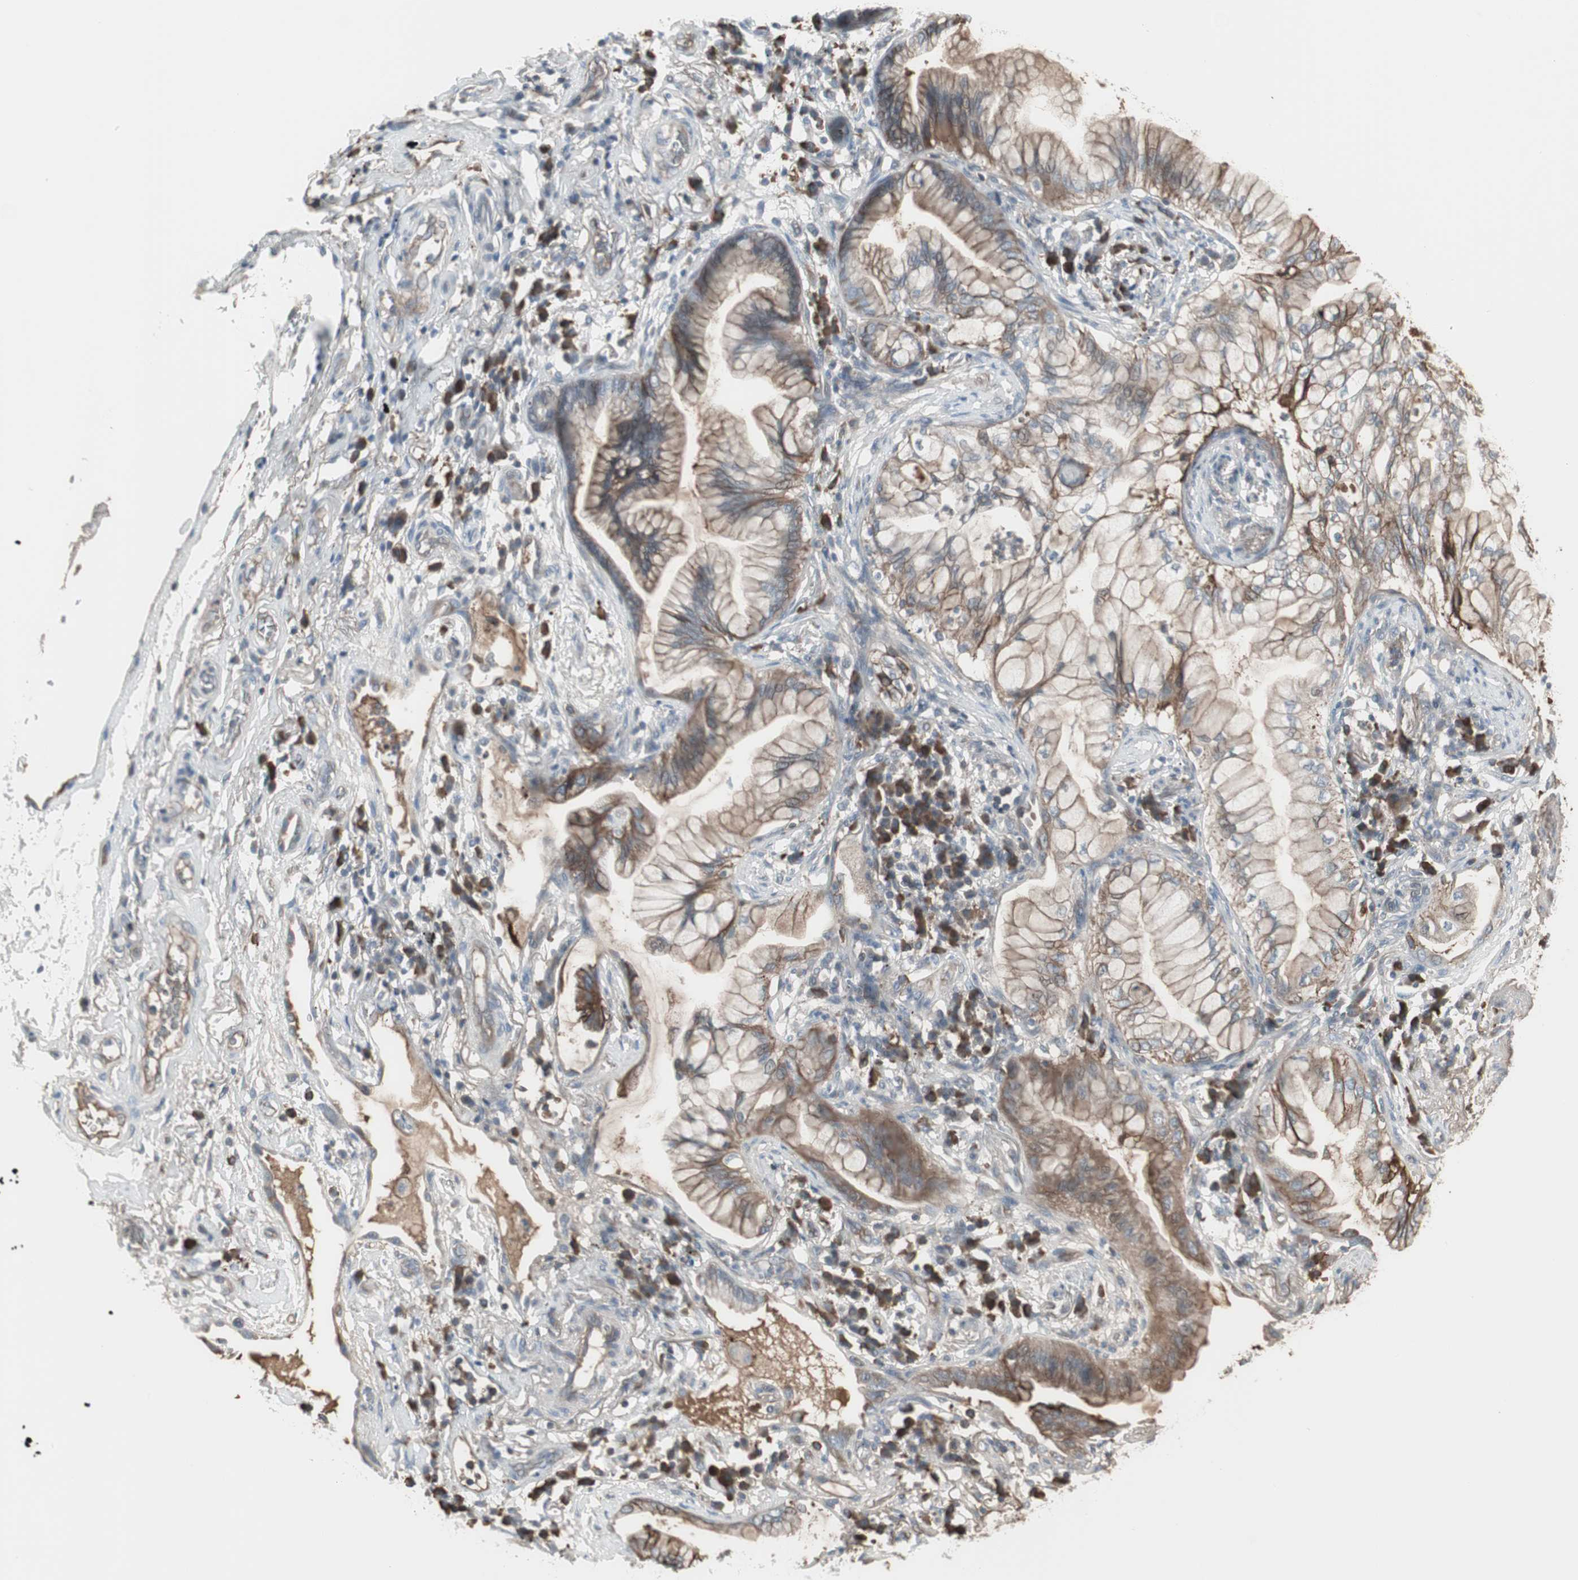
{"staining": {"intensity": "moderate", "quantity": ">75%", "location": "cytoplasmic/membranous"}, "tissue": "lung cancer", "cell_type": "Tumor cells", "image_type": "cancer", "snomed": [{"axis": "morphology", "description": "Adenocarcinoma, NOS"}, {"axis": "topography", "description": "Lung"}], "caption": "Immunohistochemical staining of lung cancer (adenocarcinoma) exhibits medium levels of moderate cytoplasmic/membranous protein staining in about >75% of tumor cells.", "gene": "ZSCAN32", "patient": {"sex": "female", "age": 70}}